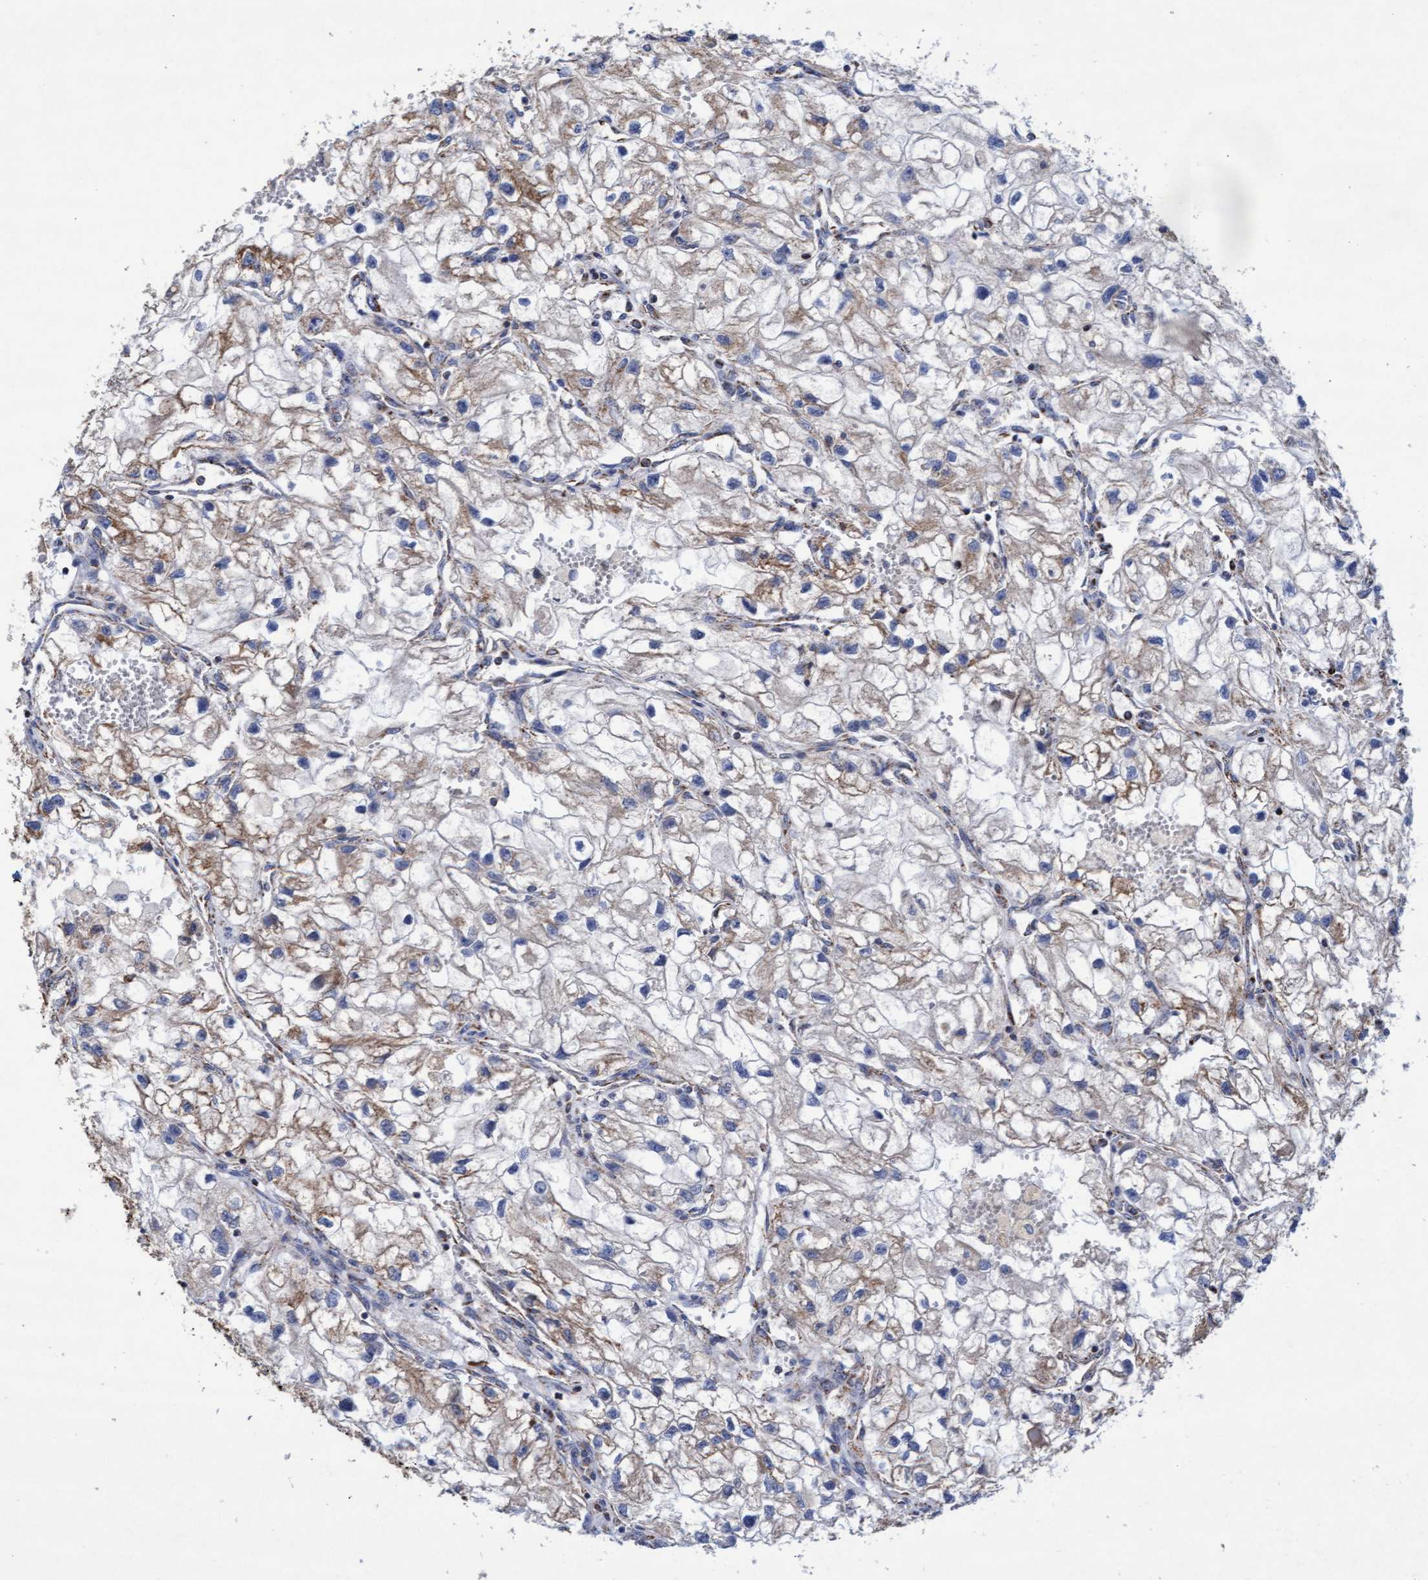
{"staining": {"intensity": "moderate", "quantity": "25%-75%", "location": "cytoplasmic/membranous"}, "tissue": "renal cancer", "cell_type": "Tumor cells", "image_type": "cancer", "snomed": [{"axis": "morphology", "description": "Adenocarcinoma, NOS"}, {"axis": "topography", "description": "Kidney"}], "caption": "About 25%-75% of tumor cells in human renal cancer (adenocarcinoma) display moderate cytoplasmic/membranous protein expression as visualized by brown immunohistochemical staining.", "gene": "MRPL38", "patient": {"sex": "female", "age": 70}}